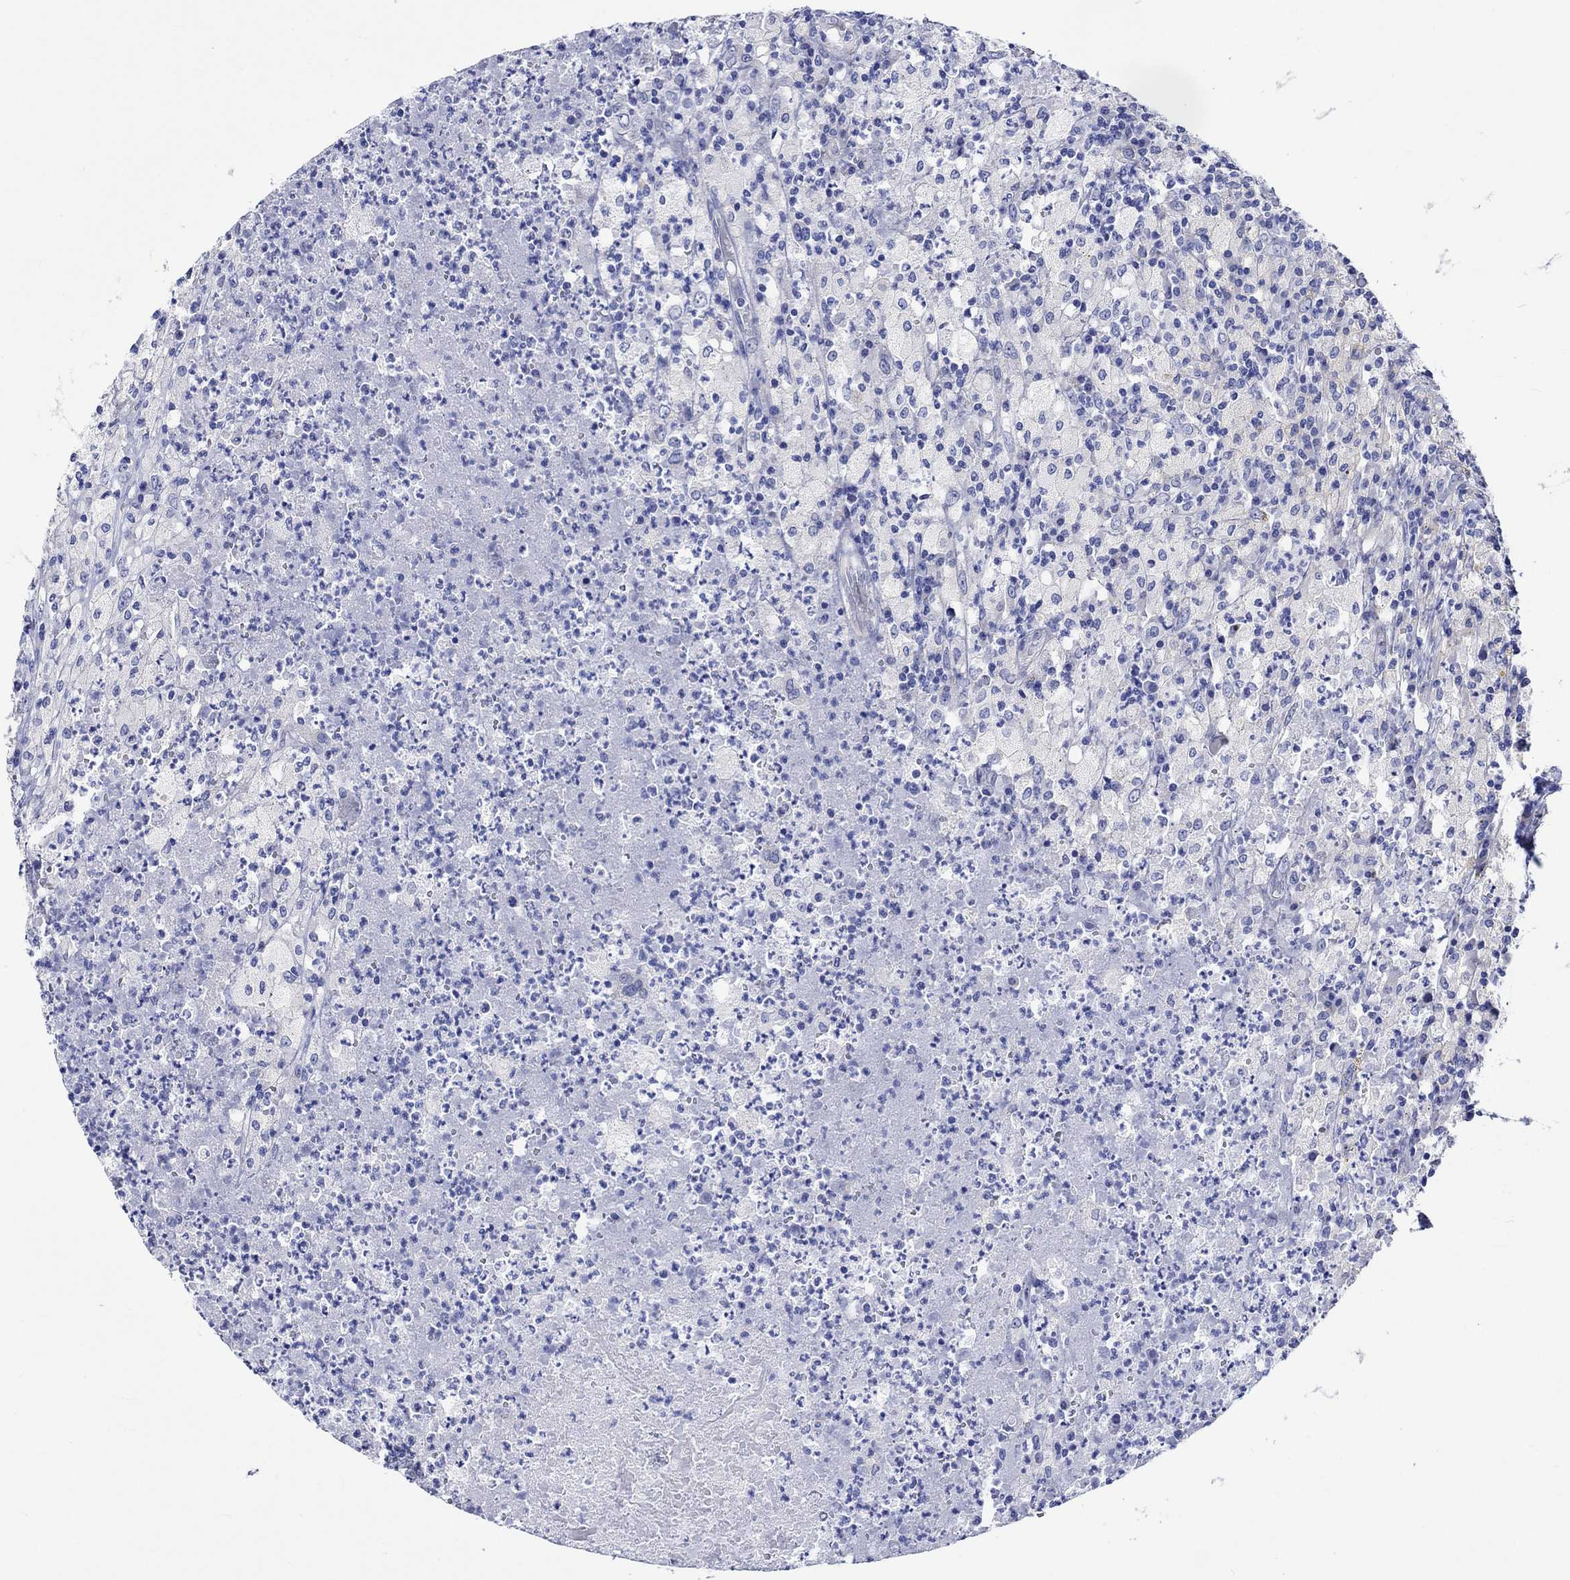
{"staining": {"intensity": "negative", "quantity": "none", "location": "none"}, "tissue": "testis cancer", "cell_type": "Tumor cells", "image_type": "cancer", "snomed": [{"axis": "morphology", "description": "Necrosis, NOS"}, {"axis": "morphology", "description": "Carcinoma, Embryonal, NOS"}, {"axis": "topography", "description": "Testis"}], "caption": "Image shows no protein staining in tumor cells of embryonal carcinoma (testis) tissue.", "gene": "HARBI1", "patient": {"sex": "male", "age": 19}}